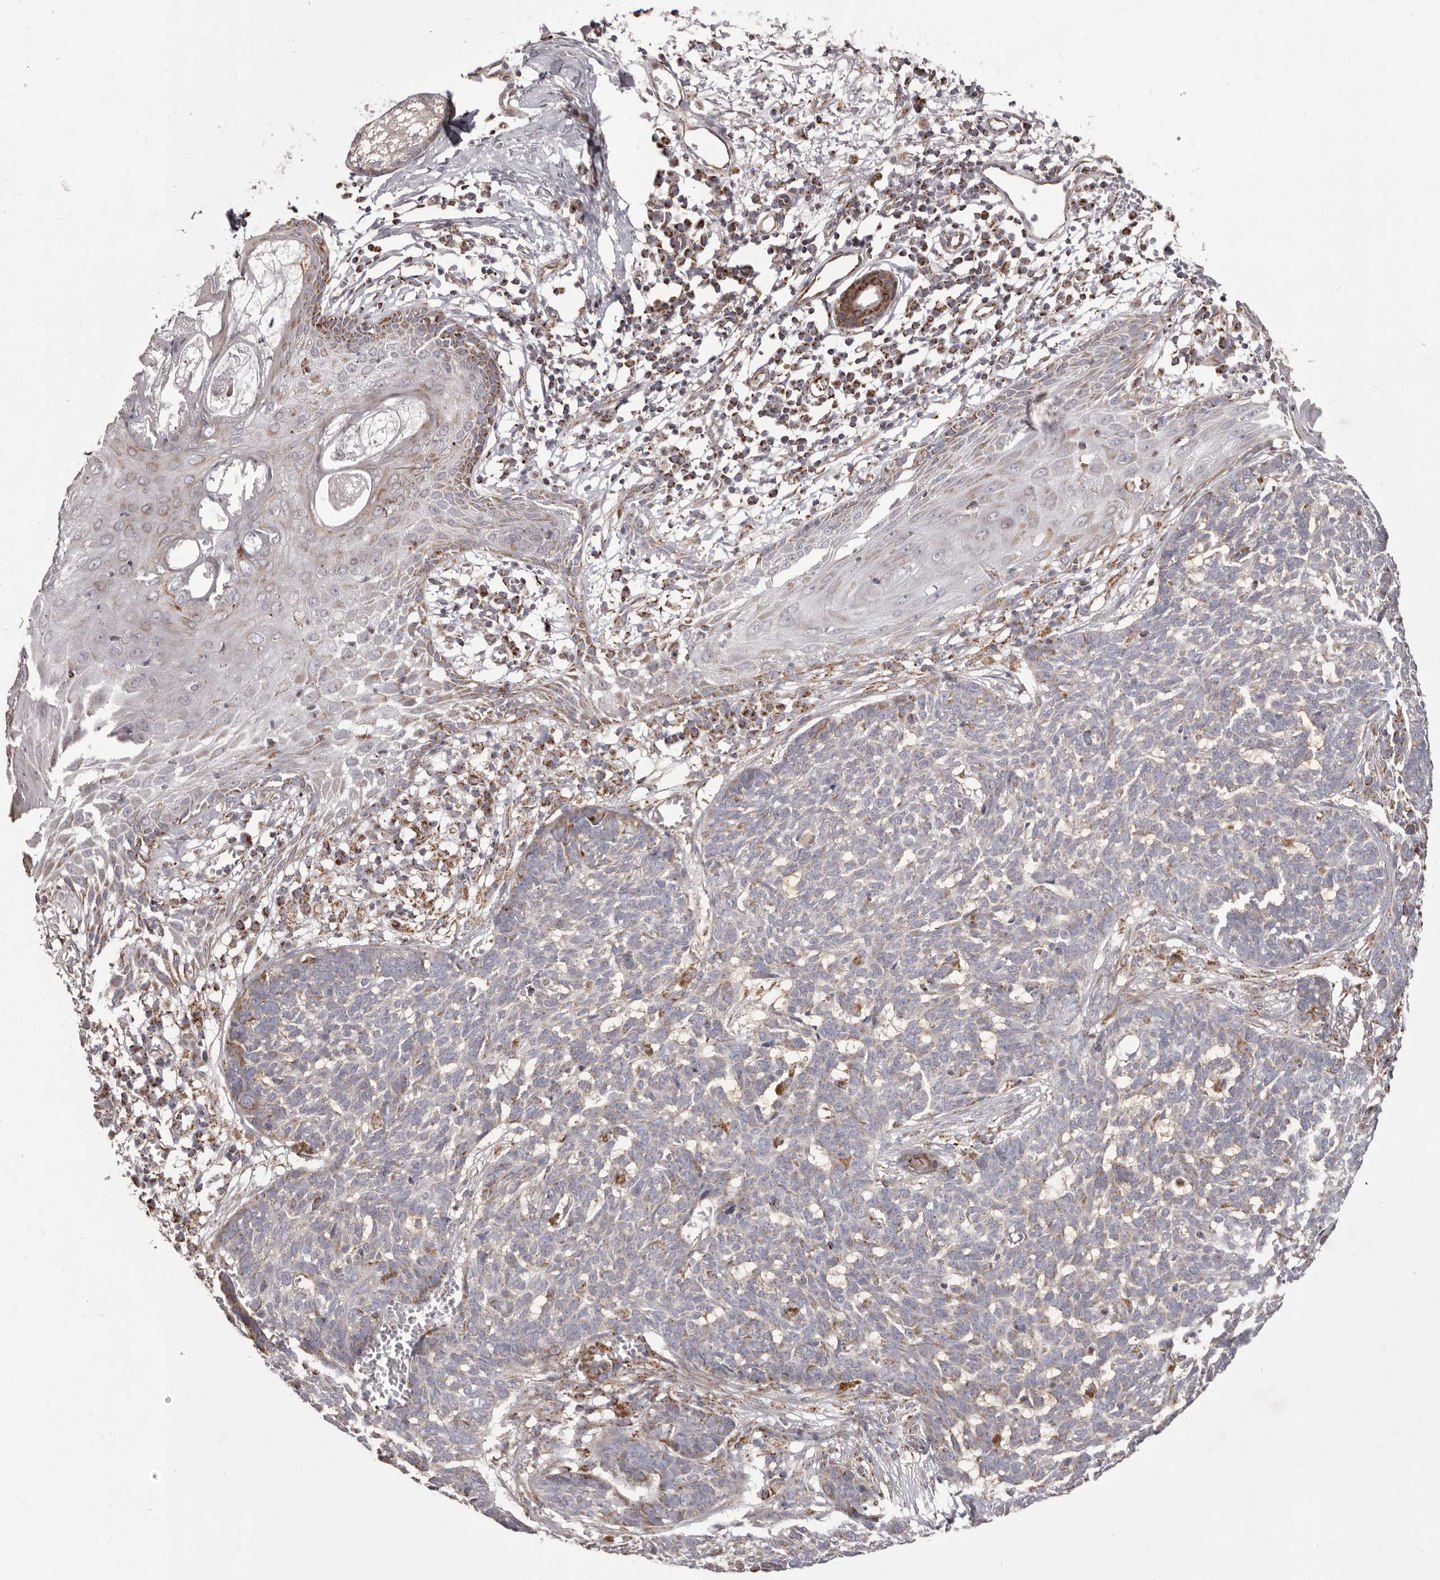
{"staining": {"intensity": "weak", "quantity": "<25%", "location": "cytoplasmic/membranous"}, "tissue": "skin cancer", "cell_type": "Tumor cells", "image_type": "cancer", "snomed": [{"axis": "morphology", "description": "Basal cell carcinoma"}, {"axis": "topography", "description": "Skin"}], "caption": "Immunohistochemical staining of skin cancer demonstrates no significant positivity in tumor cells.", "gene": "CHRM2", "patient": {"sex": "male", "age": 85}}